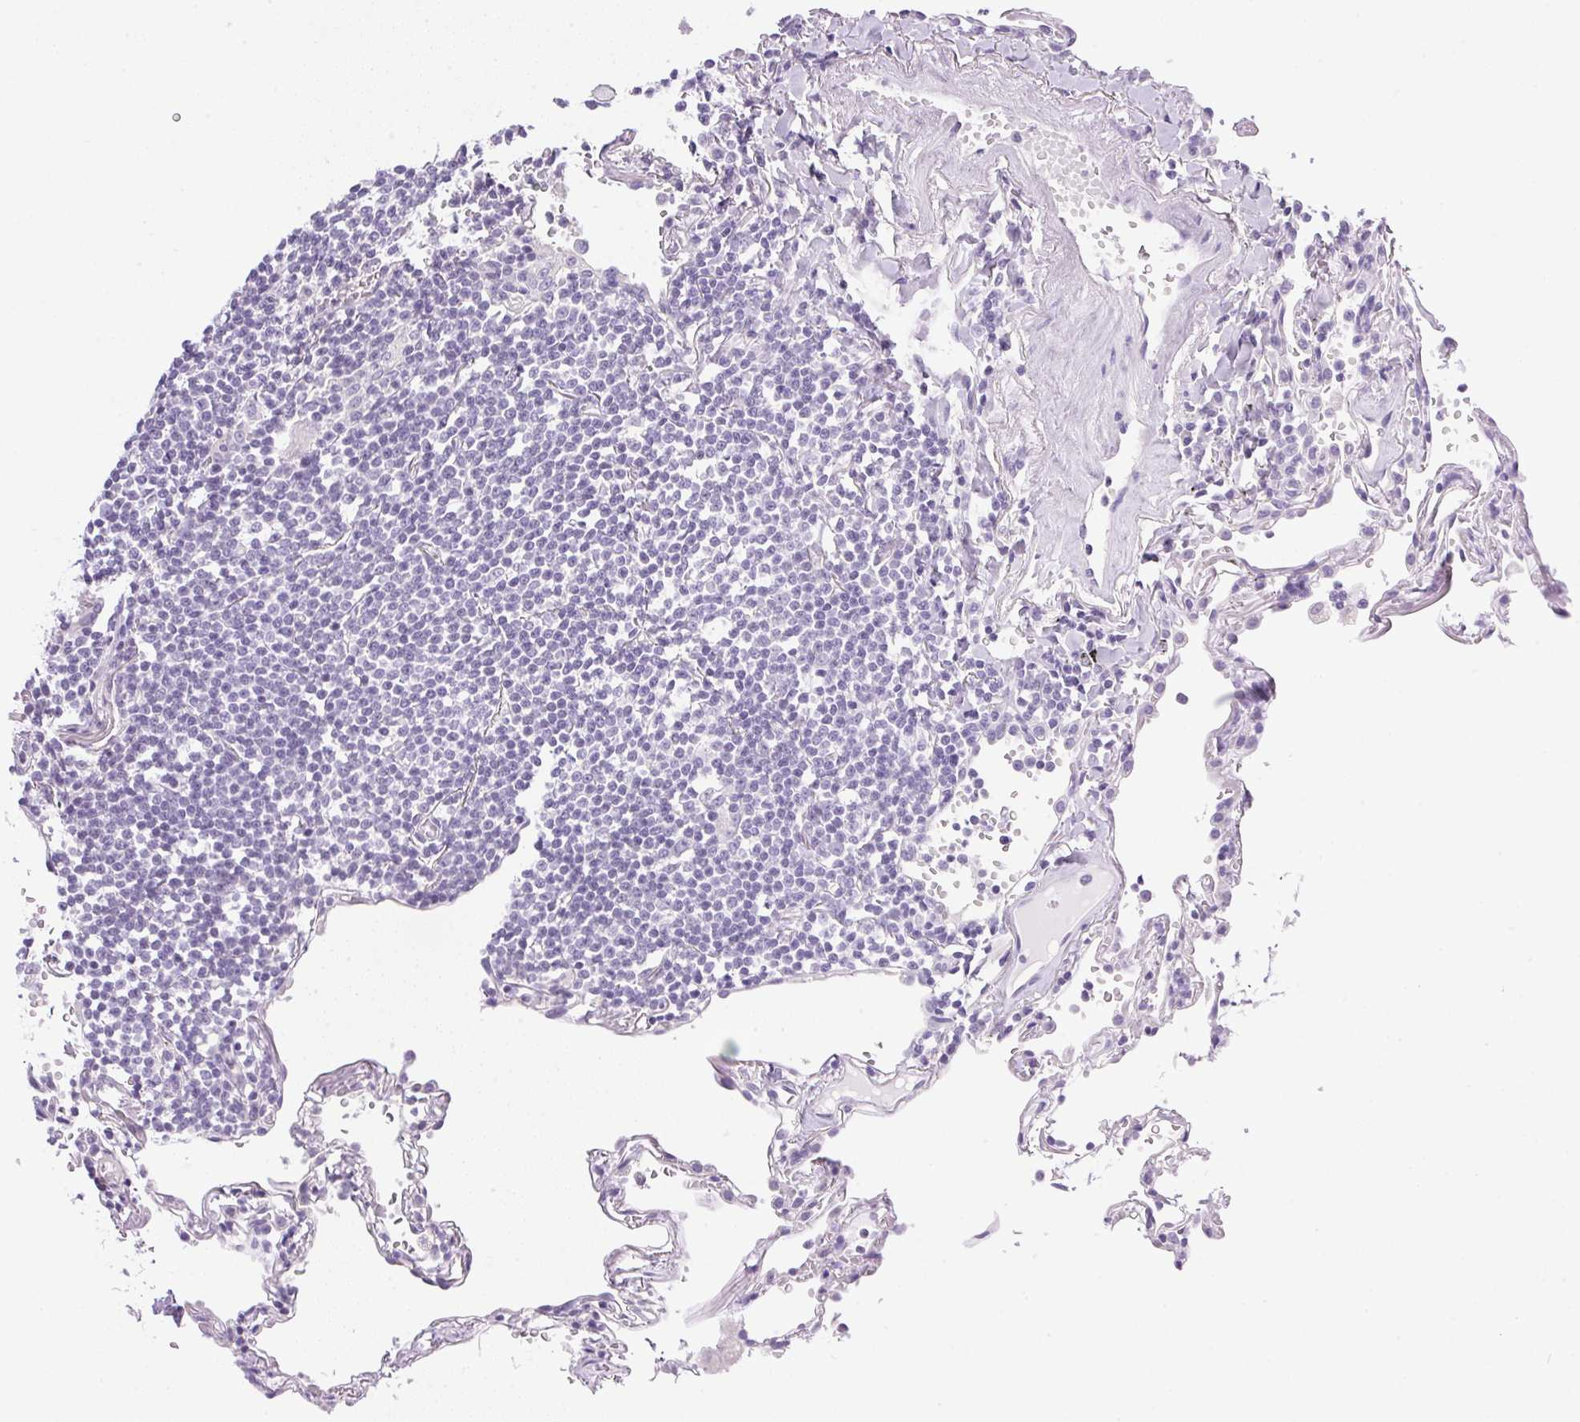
{"staining": {"intensity": "negative", "quantity": "none", "location": "none"}, "tissue": "lymphoma", "cell_type": "Tumor cells", "image_type": "cancer", "snomed": [{"axis": "morphology", "description": "Malignant lymphoma, non-Hodgkin's type, Low grade"}, {"axis": "topography", "description": "Lung"}], "caption": "An image of human low-grade malignant lymphoma, non-Hodgkin's type is negative for staining in tumor cells. Brightfield microscopy of immunohistochemistry (IHC) stained with DAB (brown) and hematoxylin (blue), captured at high magnification.", "gene": "ATP6V0A4", "patient": {"sex": "female", "age": 71}}